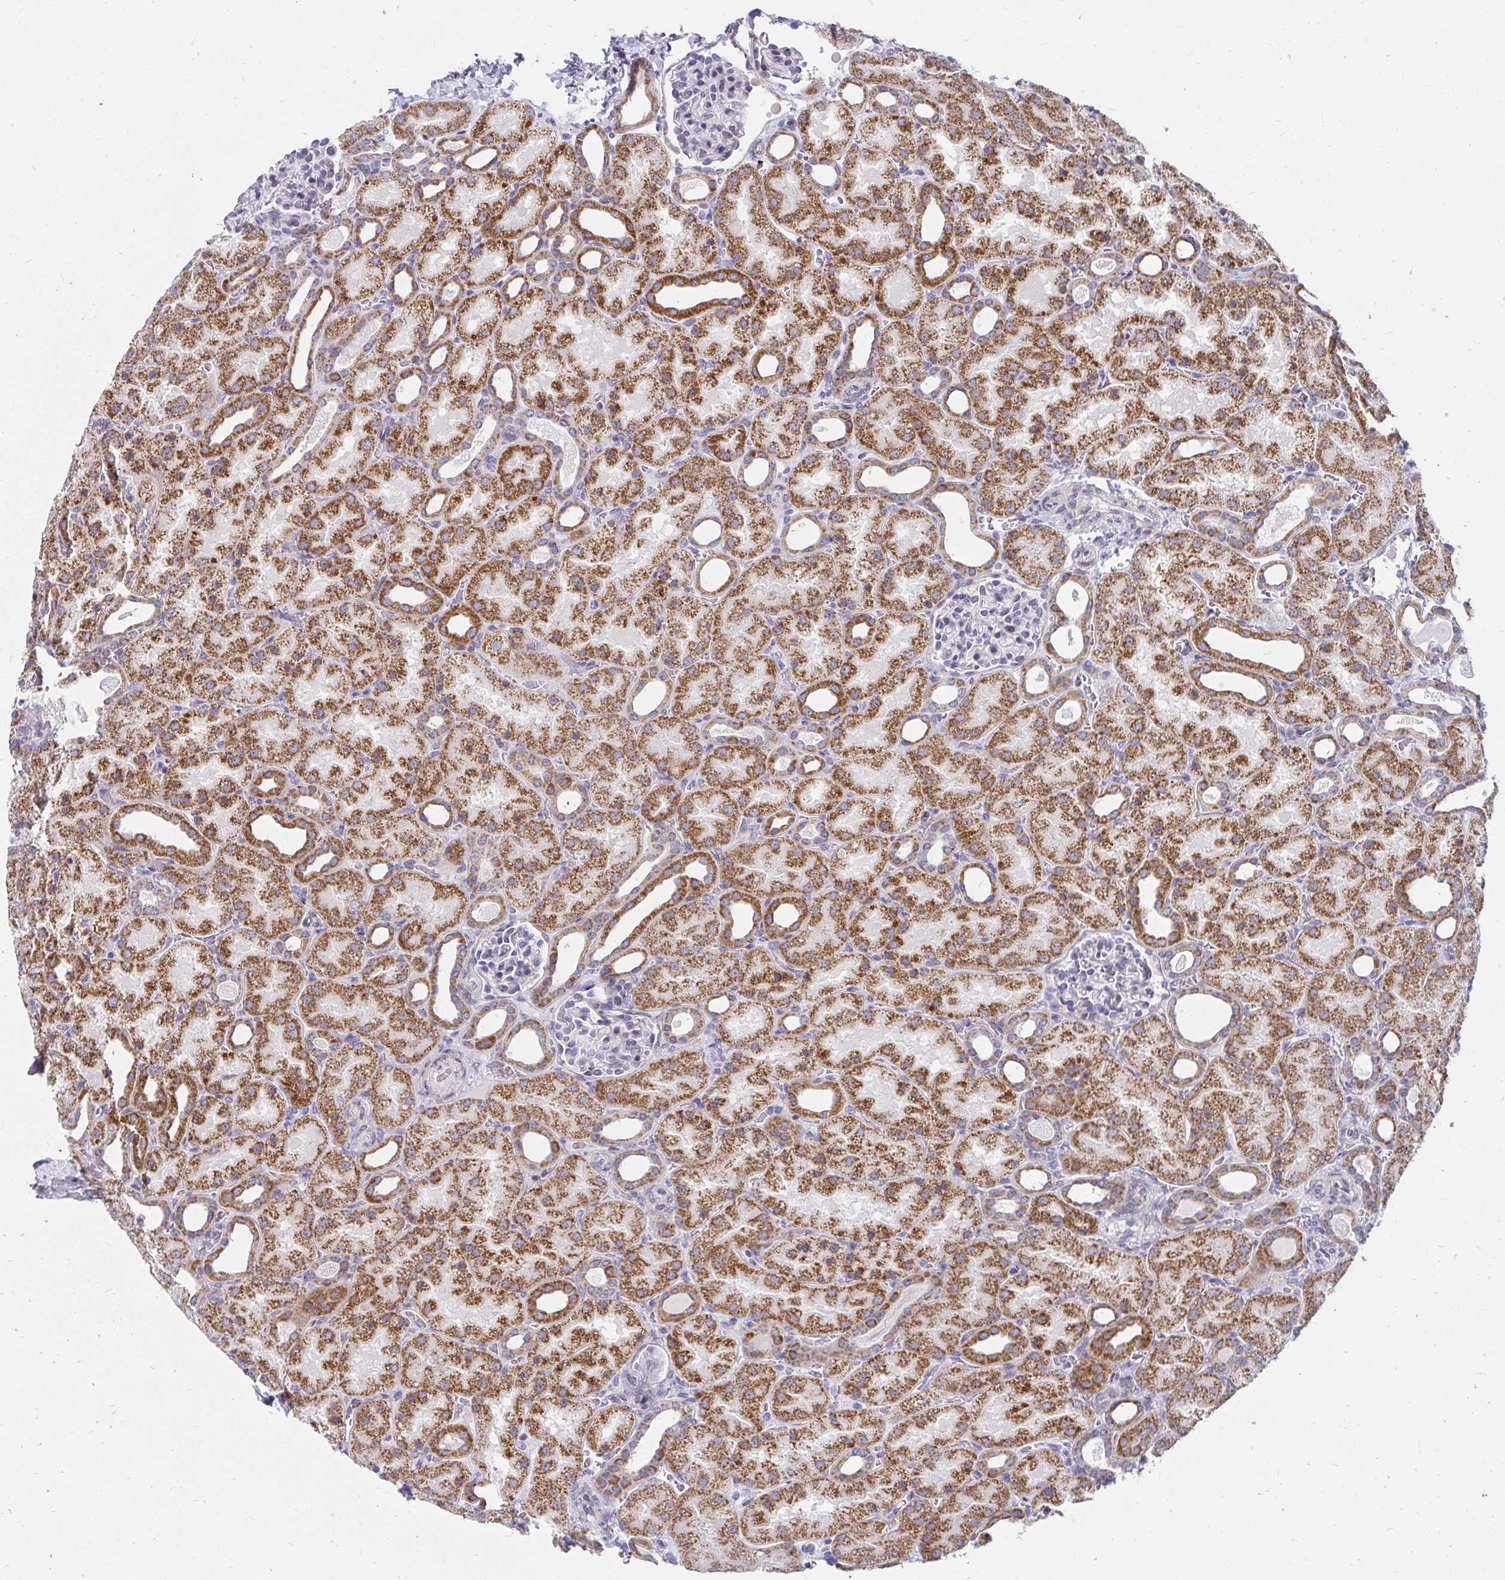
{"staining": {"intensity": "negative", "quantity": "none", "location": "none"}, "tissue": "kidney", "cell_type": "Cells in glomeruli", "image_type": "normal", "snomed": [{"axis": "morphology", "description": "Normal tissue, NOS"}, {"axis": "topography", "description": "Kidney"}], "caption": "This is a micrograph of IHC staining of normal kidney, which shows no expression in cells in glomeruli.", "gene": "EXOC5", "patient": {"sex": "male", "age": 2}}